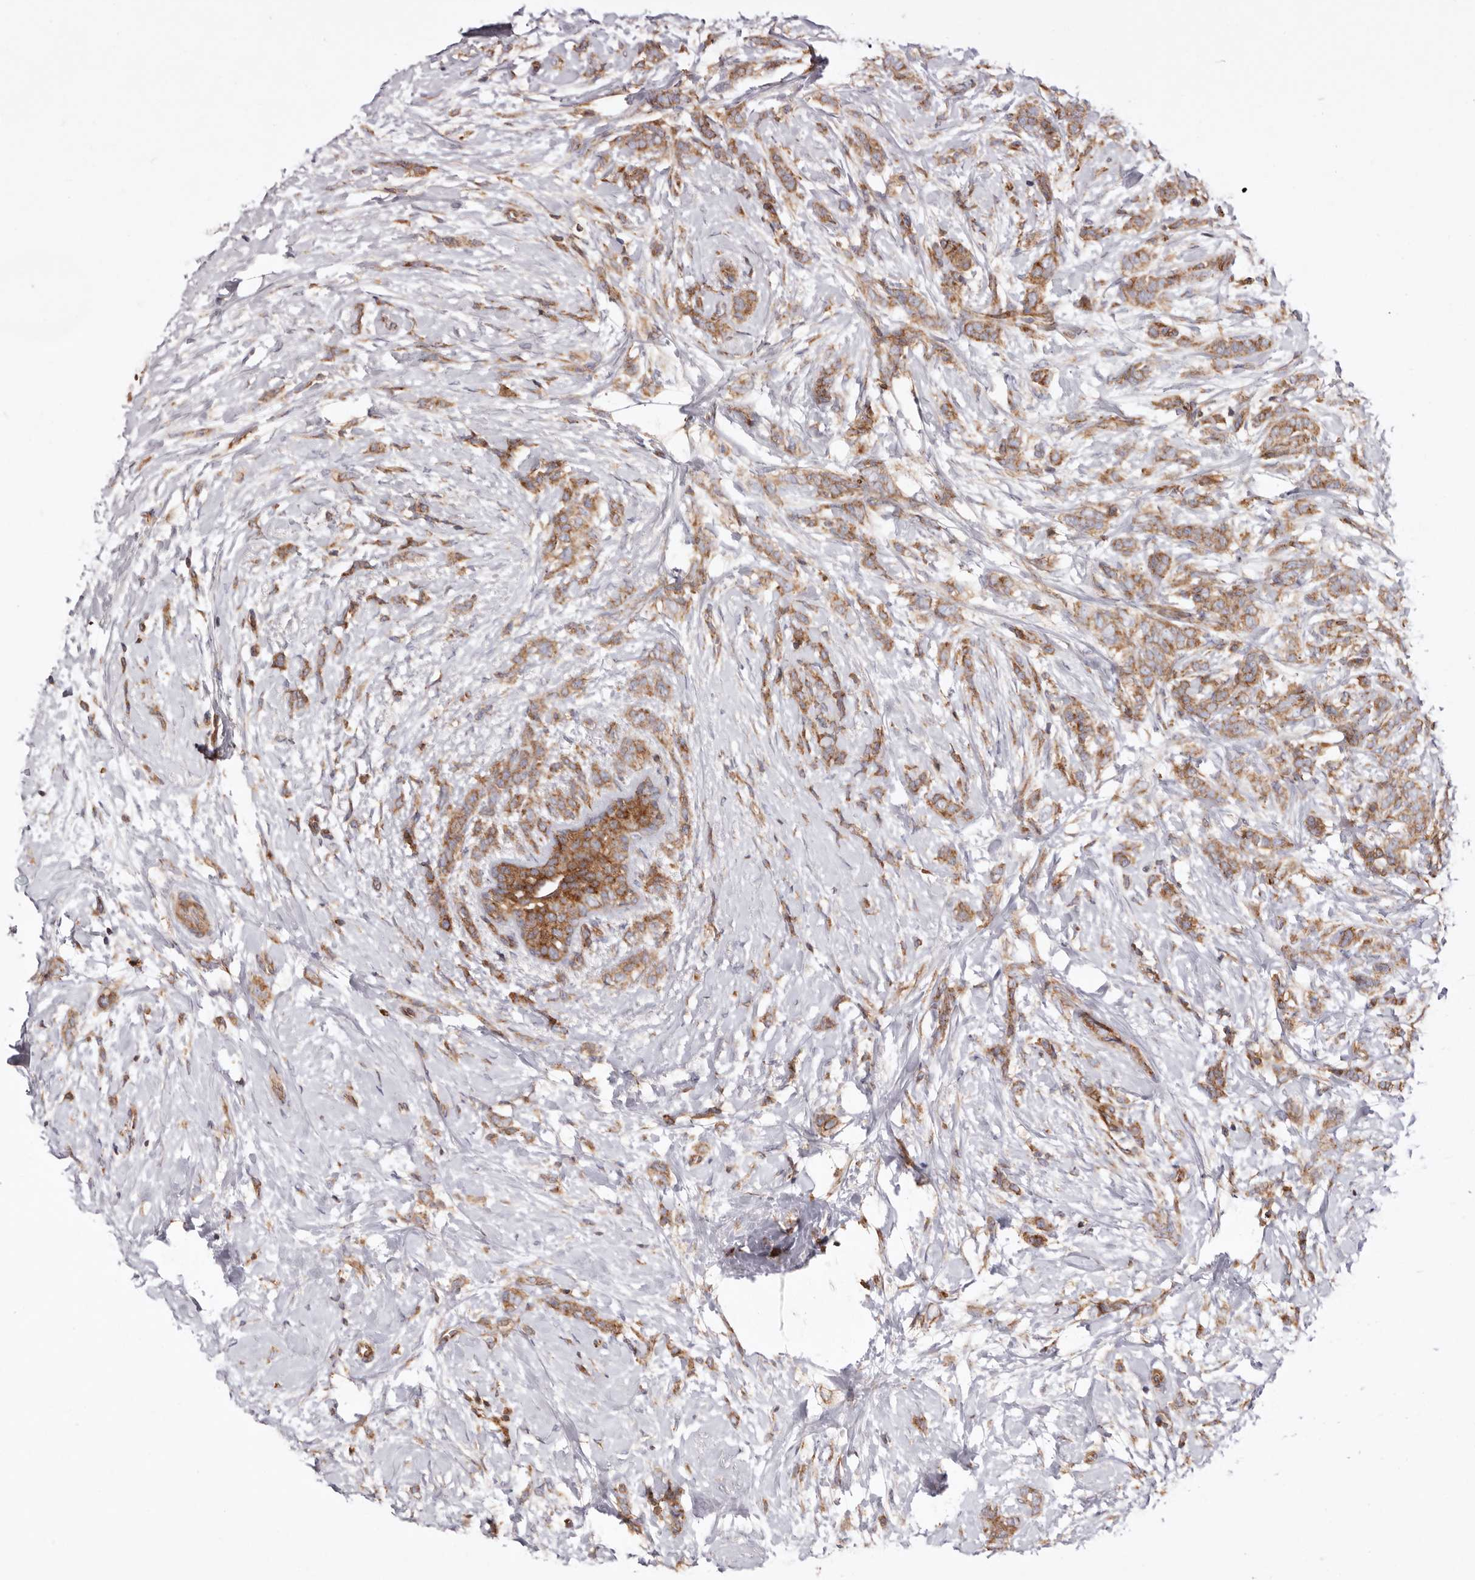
{"staining": {"intensity": "moderate", "quantity": ">75%", "location": "cytoplasmic/membranous"}, "tissue": "breast cancer", "cell_type": "Tumor cells", "image_type": "cancer", "snomed": [{"axis": "morphology", "description": "Lobular carcinoma, in situ"}, {"axis": "morphology", "description": "Lobular carcinoma"}, {"axis": "topography", "description": "Breast"}], "caption": "Immunohistochemistry image of neoplastic tissue: lobular carcinoma (breast) stained using immunohistochemistry reveals medium levels of moderate protein expression localized specifically in the cytoplasmic/membranous of tumor cells, appearing as a cytoplasmic/membranous brown color.", "gene": "COQ8B", "patient": {"sex": "female", "age": 41}}